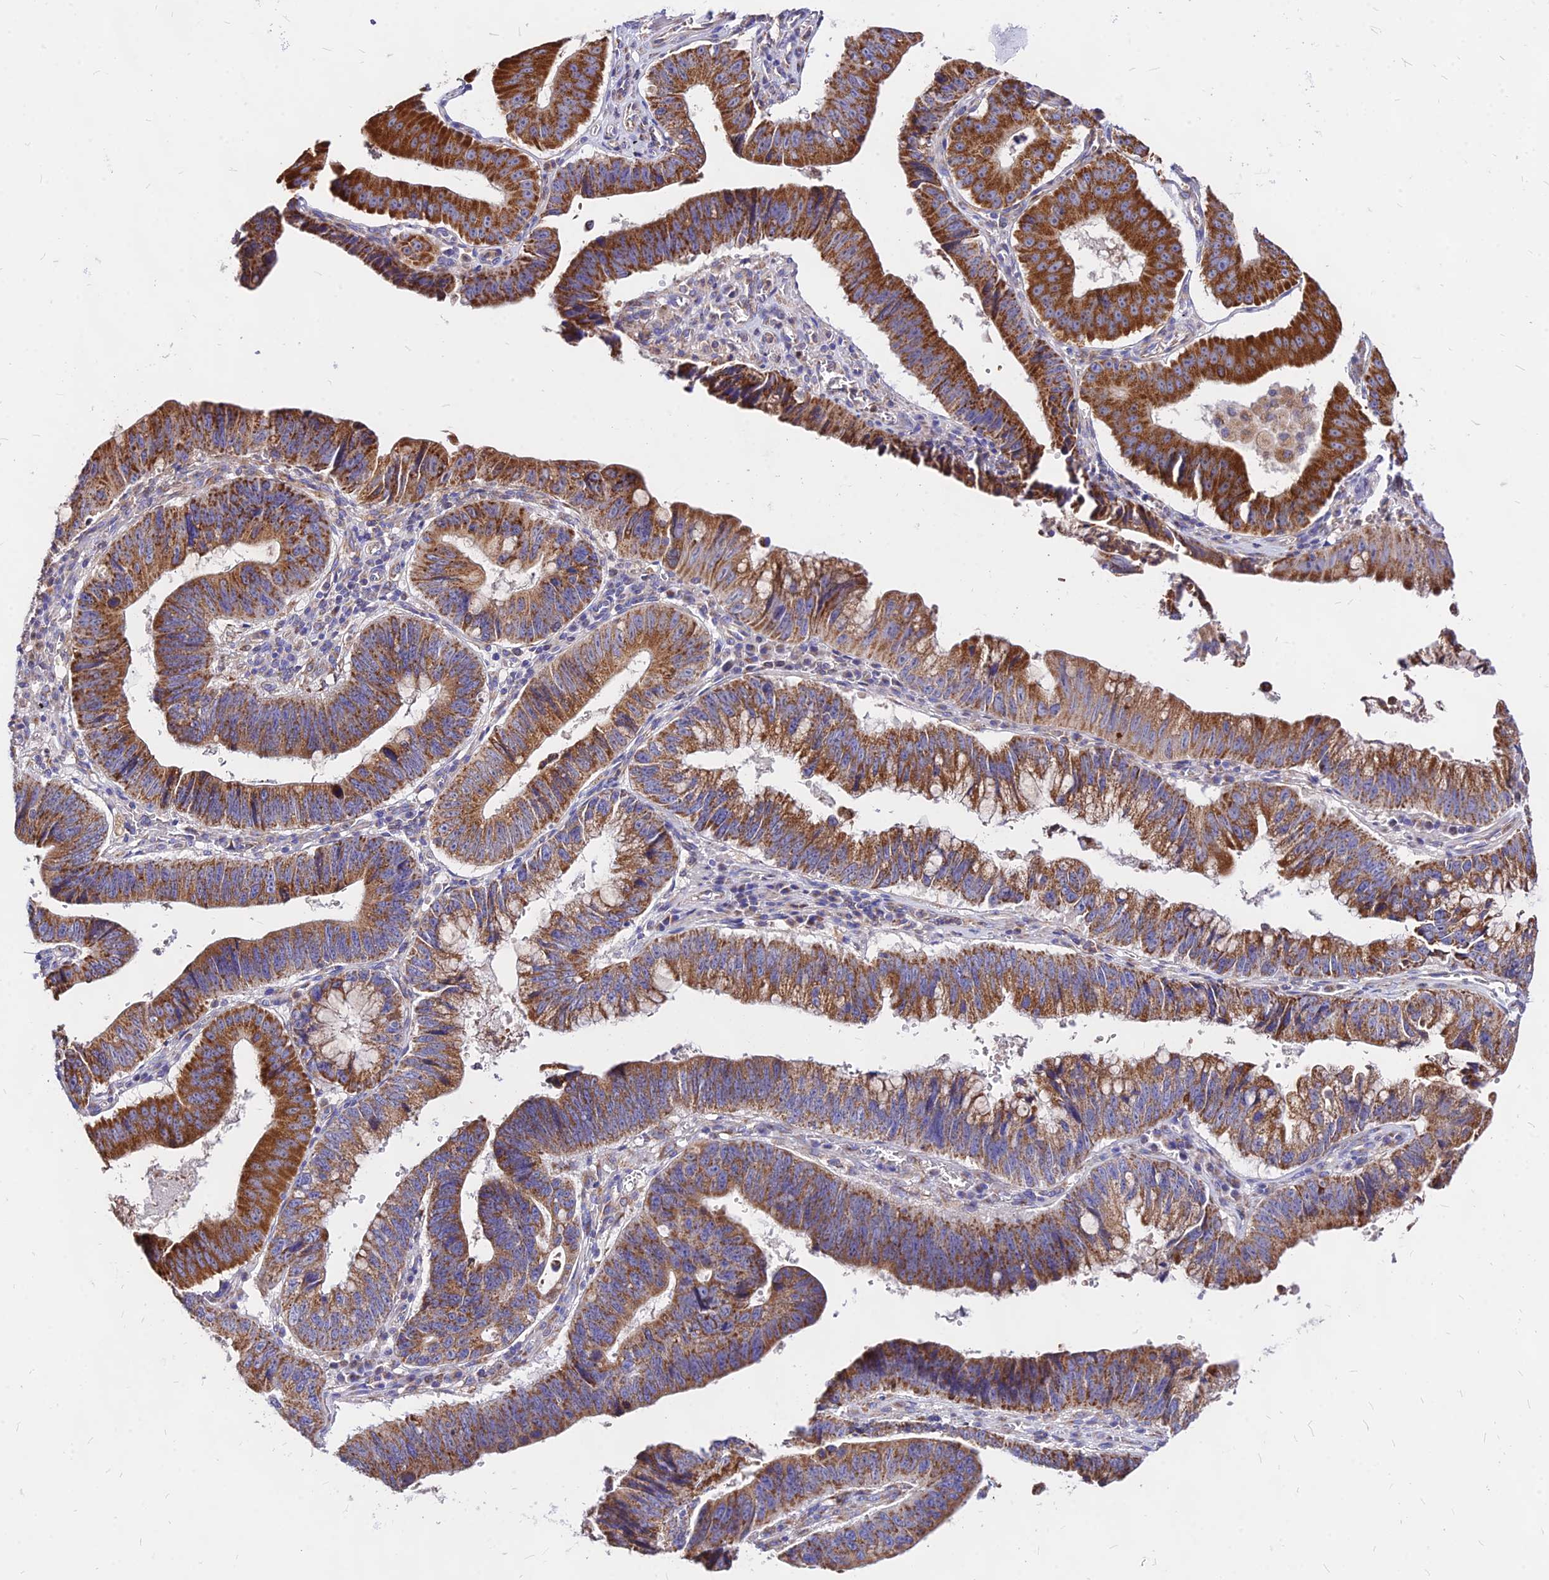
{"staining": {"intensity": "strong", "quantity": ">75%", "location": "cytoplasmic/membranous"}, "tissue": "stomach cancer", "cell_type": "Tumor cells", "image_type": "cancer", "snomed": [{"axis": "morphology", "description": "Adenocarcinoma, NOS"}, {"axis": "topography", "description": "Stomach"}], "caption": "IHC (DAB) staining of stomach adenocarcinoma shows strong cytoplasmic/membranous protein expression in approximately >75% of tumor cells. The staining is performed using DAB (3,3'-diaminobenzidine) brown chromogen to label protein expression. The nuclei are counter-stained blue using hematoxylin.", "gene": "MRPL3", "patient": {"sex": "male", "age": 59}}